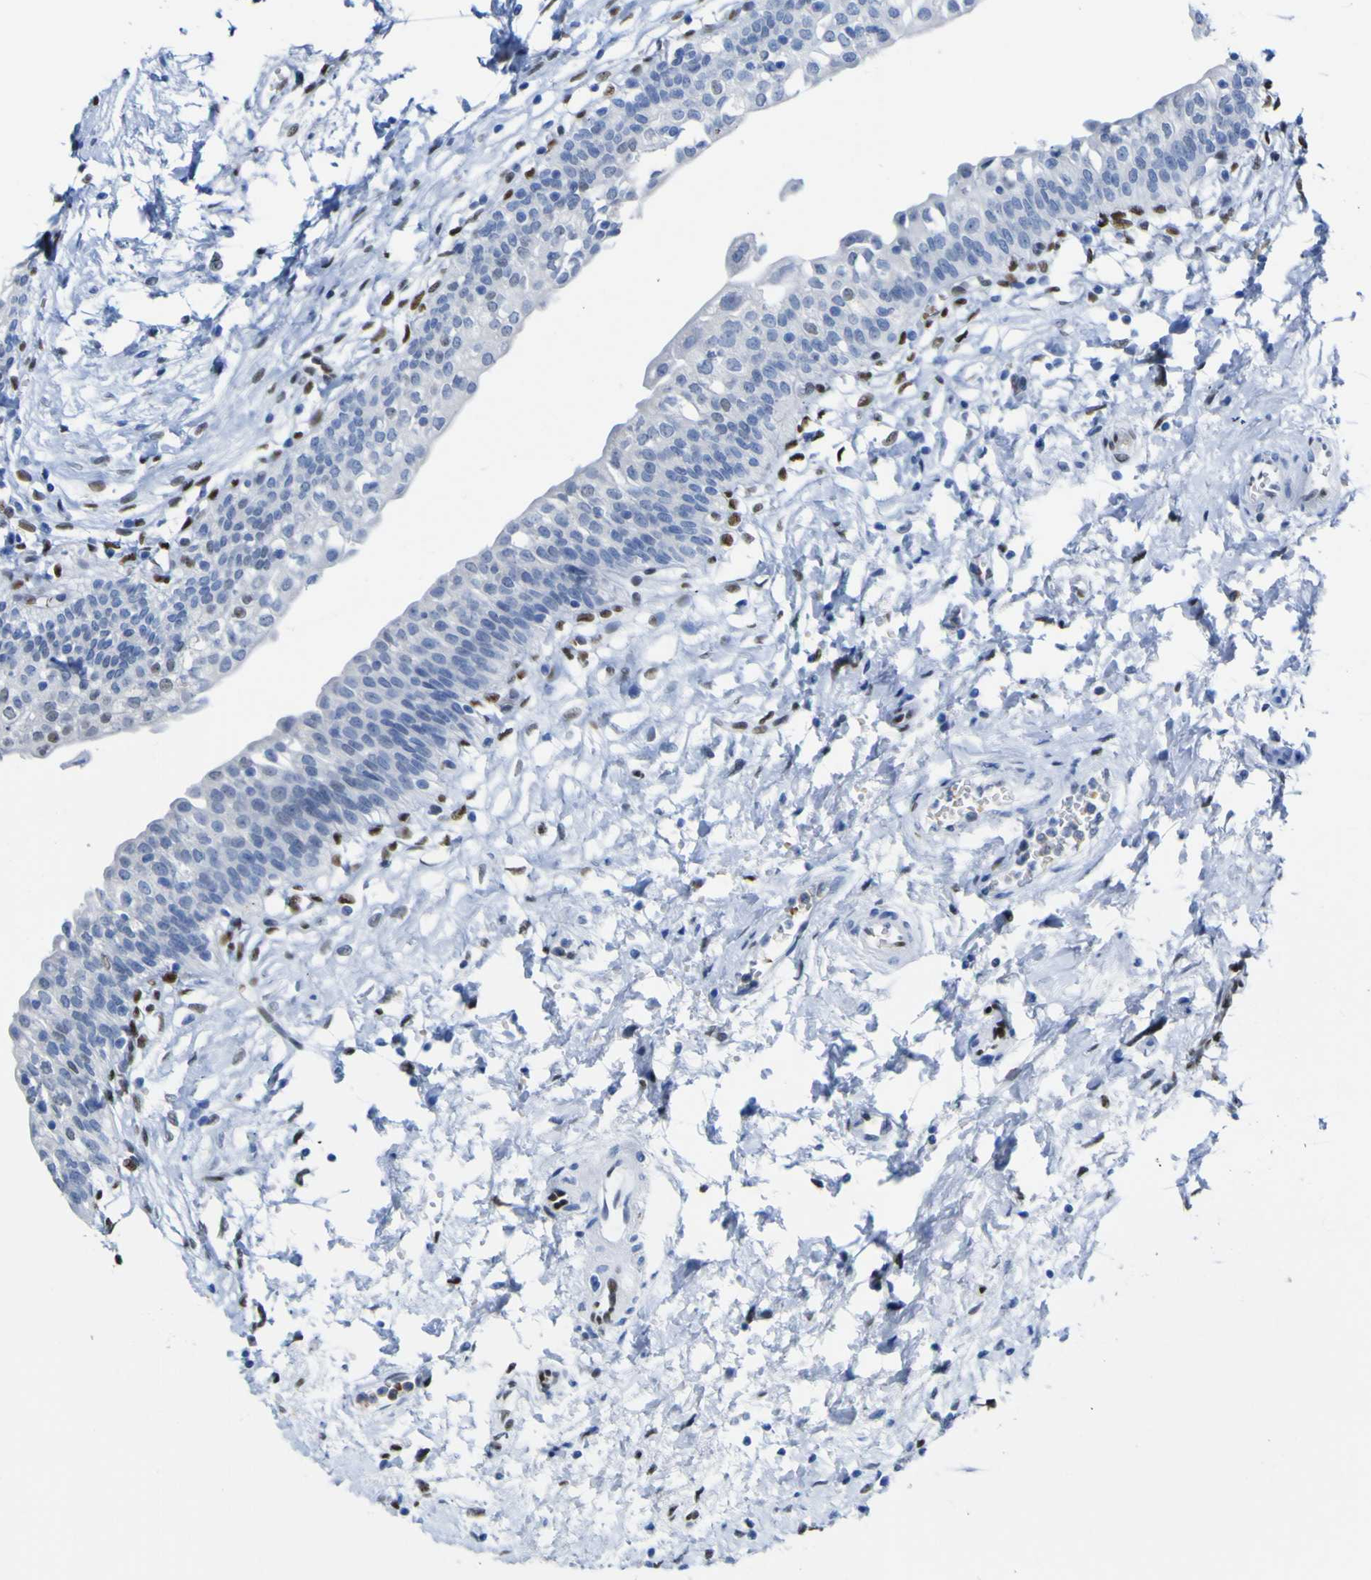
{"staining": {"intensity": "negative", "quantity": "none", "location": "none"}, "tissue": "urinary bladder", "cell_type": "Urothelial cells", "image_type": "normal", "snomed": [{"axis": "morphology", "description": "Normal tissue, NOS"}, {"axis": "topography", "description": "Urinary bladder"}], "caption": "The photomicrograph shows no staining of urothelial cells in normal urinary bladder.", "gene": "DACH1", "patient": {"sex": "male", "age": 55}}